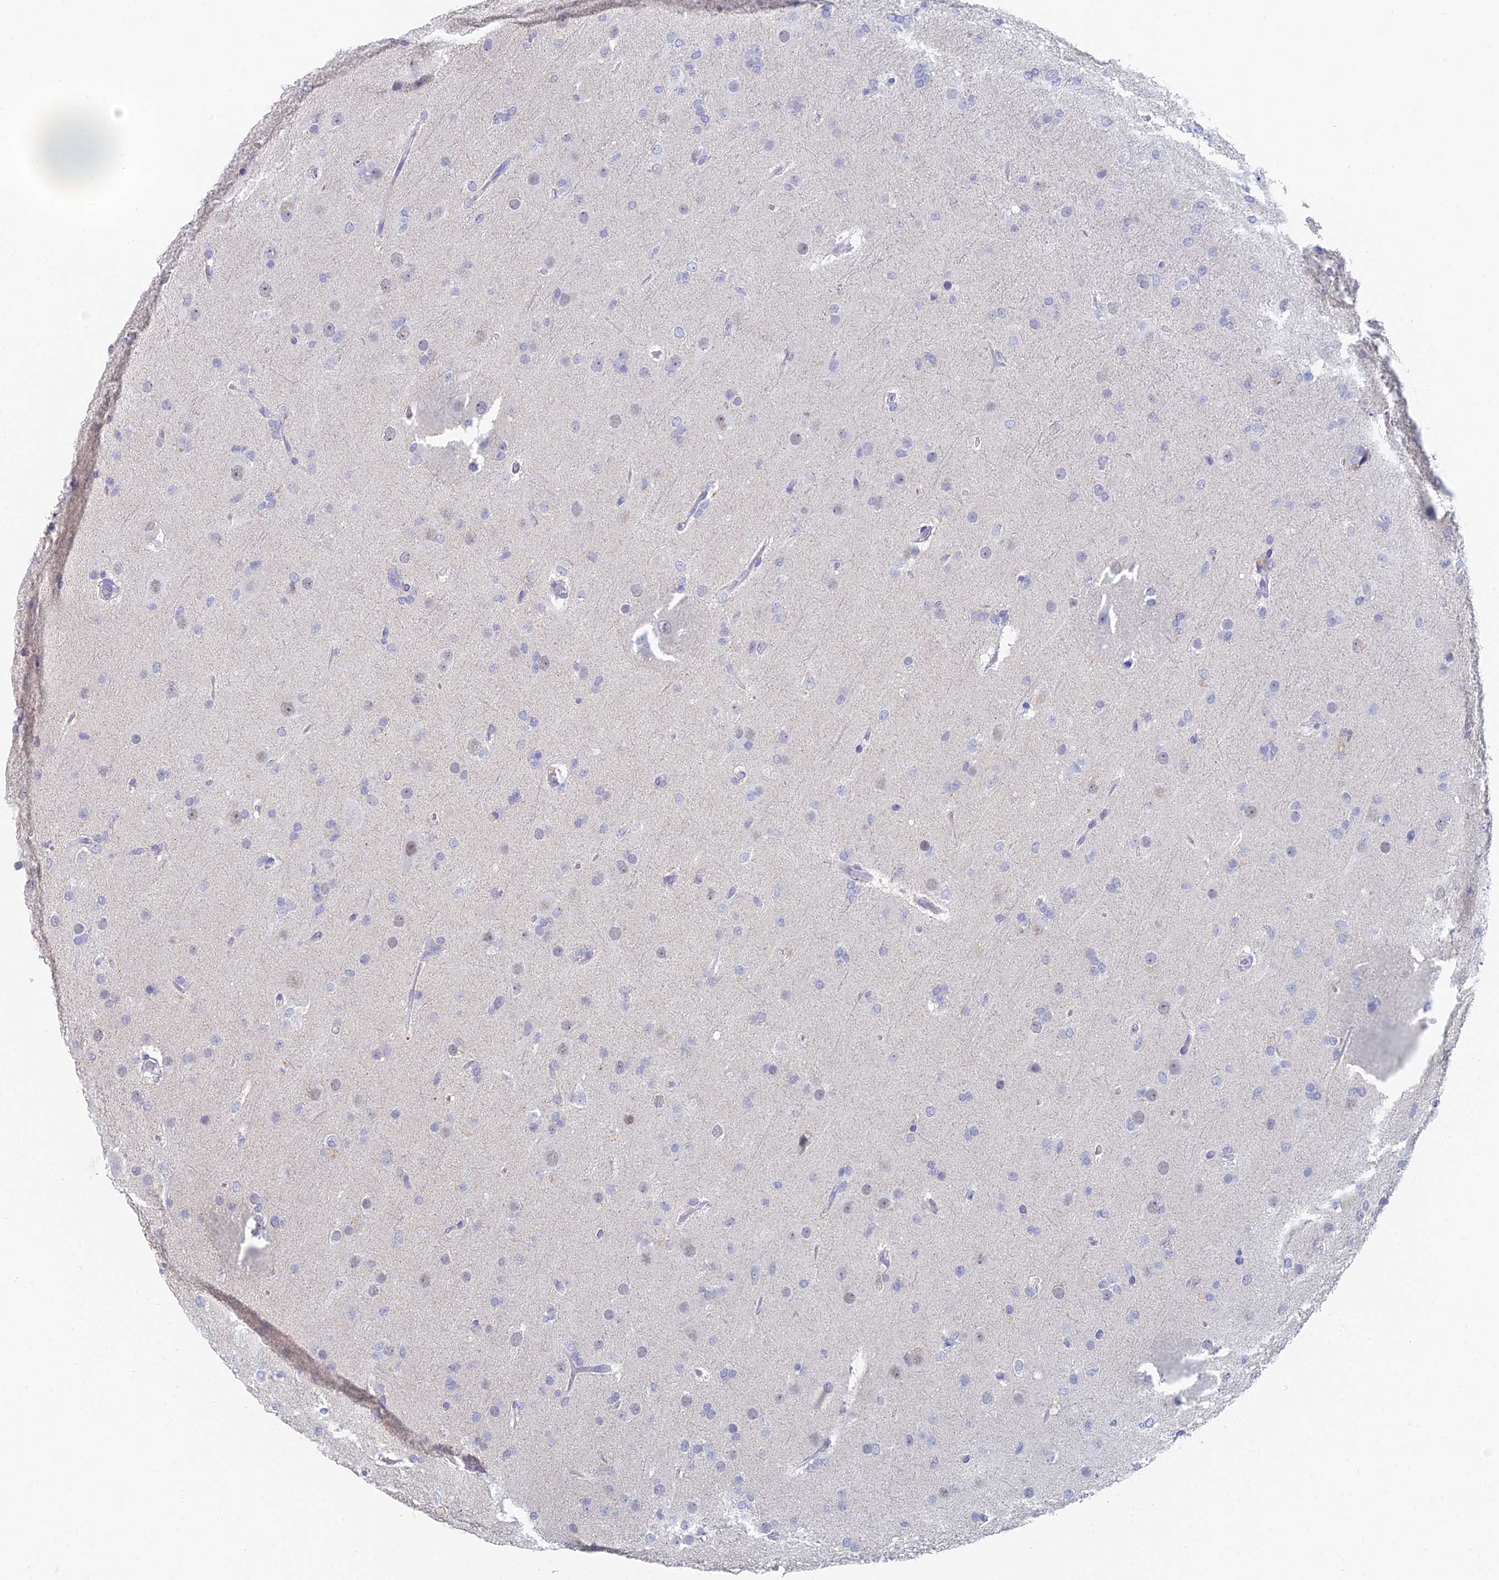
{"staining": {"intensity": "negative", "quantity": "none", "location": "none"}, "tissue": "glioma", "cell_type": "Tumor cells", "image_type": "cancer", "snomed": [{"axis": "morphology", "description": "Glioma, malignant, Low grade"}, {"axis": "topography", "description": "Brain"}], "caption": "Malignant glioma (low-grade) was stained to show a protein in brown. There is no significant positivity in tumor cells.", "gene": "MCM2", "patient": {"sex": "male", "age": 65}}